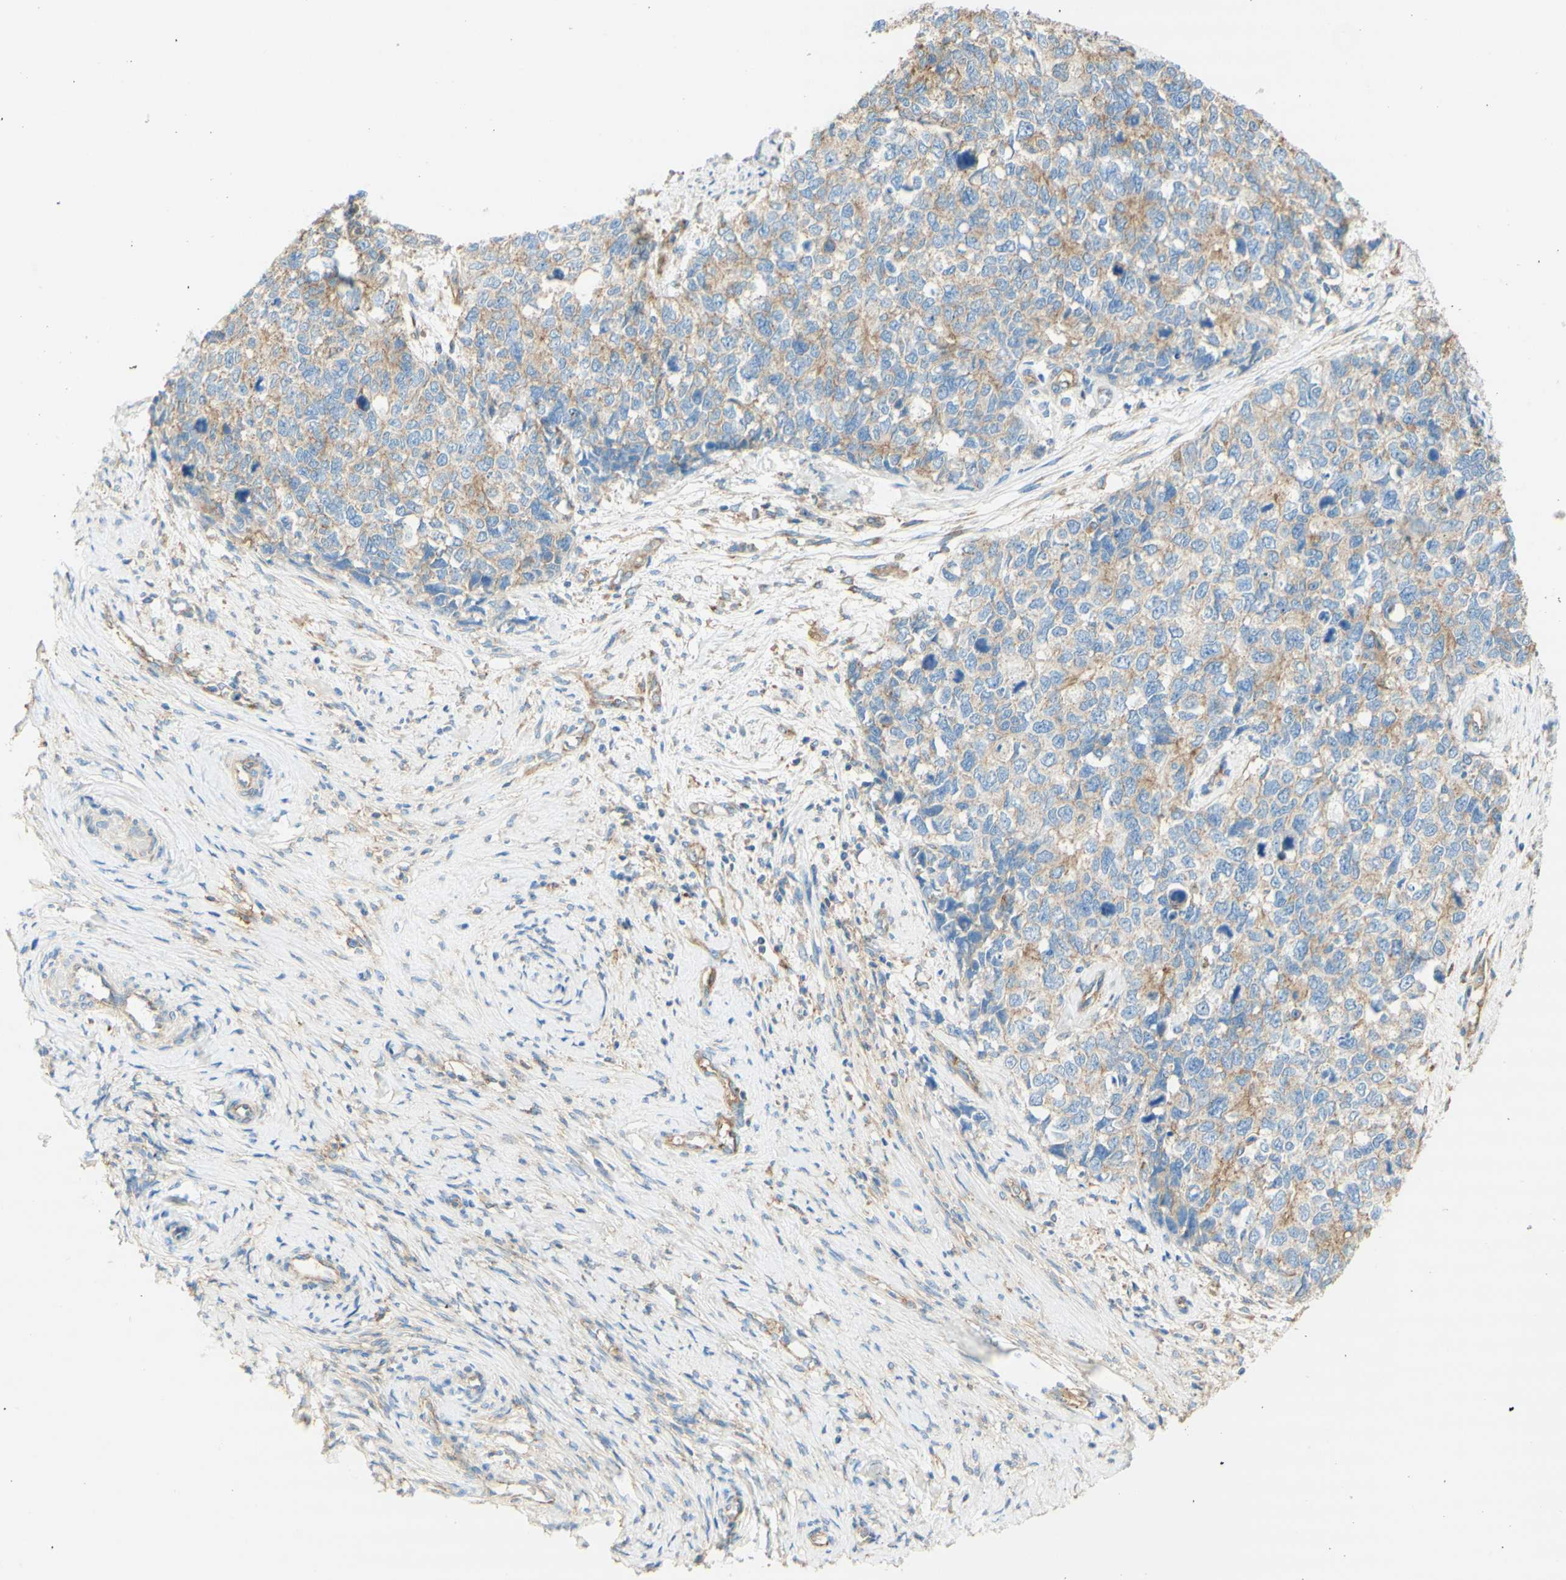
{"staining": {"intensity": "weak", "quantity": "25%-75%", "location": "cytoplasmic/membranous"}, "tissue": "cervical cancer", "cell_type": "Tumor cells", "image_type": "cancer", "snomed": [{"axis": "morphology", "description": "Squamous cell carcinoma, NOS"}, {"axis": "topography", "description": "Cervix"}], "caption": "Immunohistochemistry (IHC) staining of cervical squamous cell carcinoma, which reveals low levels of weak cytoplasmic/membranous staining in about 25%-75% of tumor cells indicating weak cytoplasmic/membranous protein positivity. The staining was performed using DAB (brown) for protein detection and nuclei were counterstained in hematoxylin (blue).", "gene": "CLTC", "patient": {"sex": "female", "age": 63}}